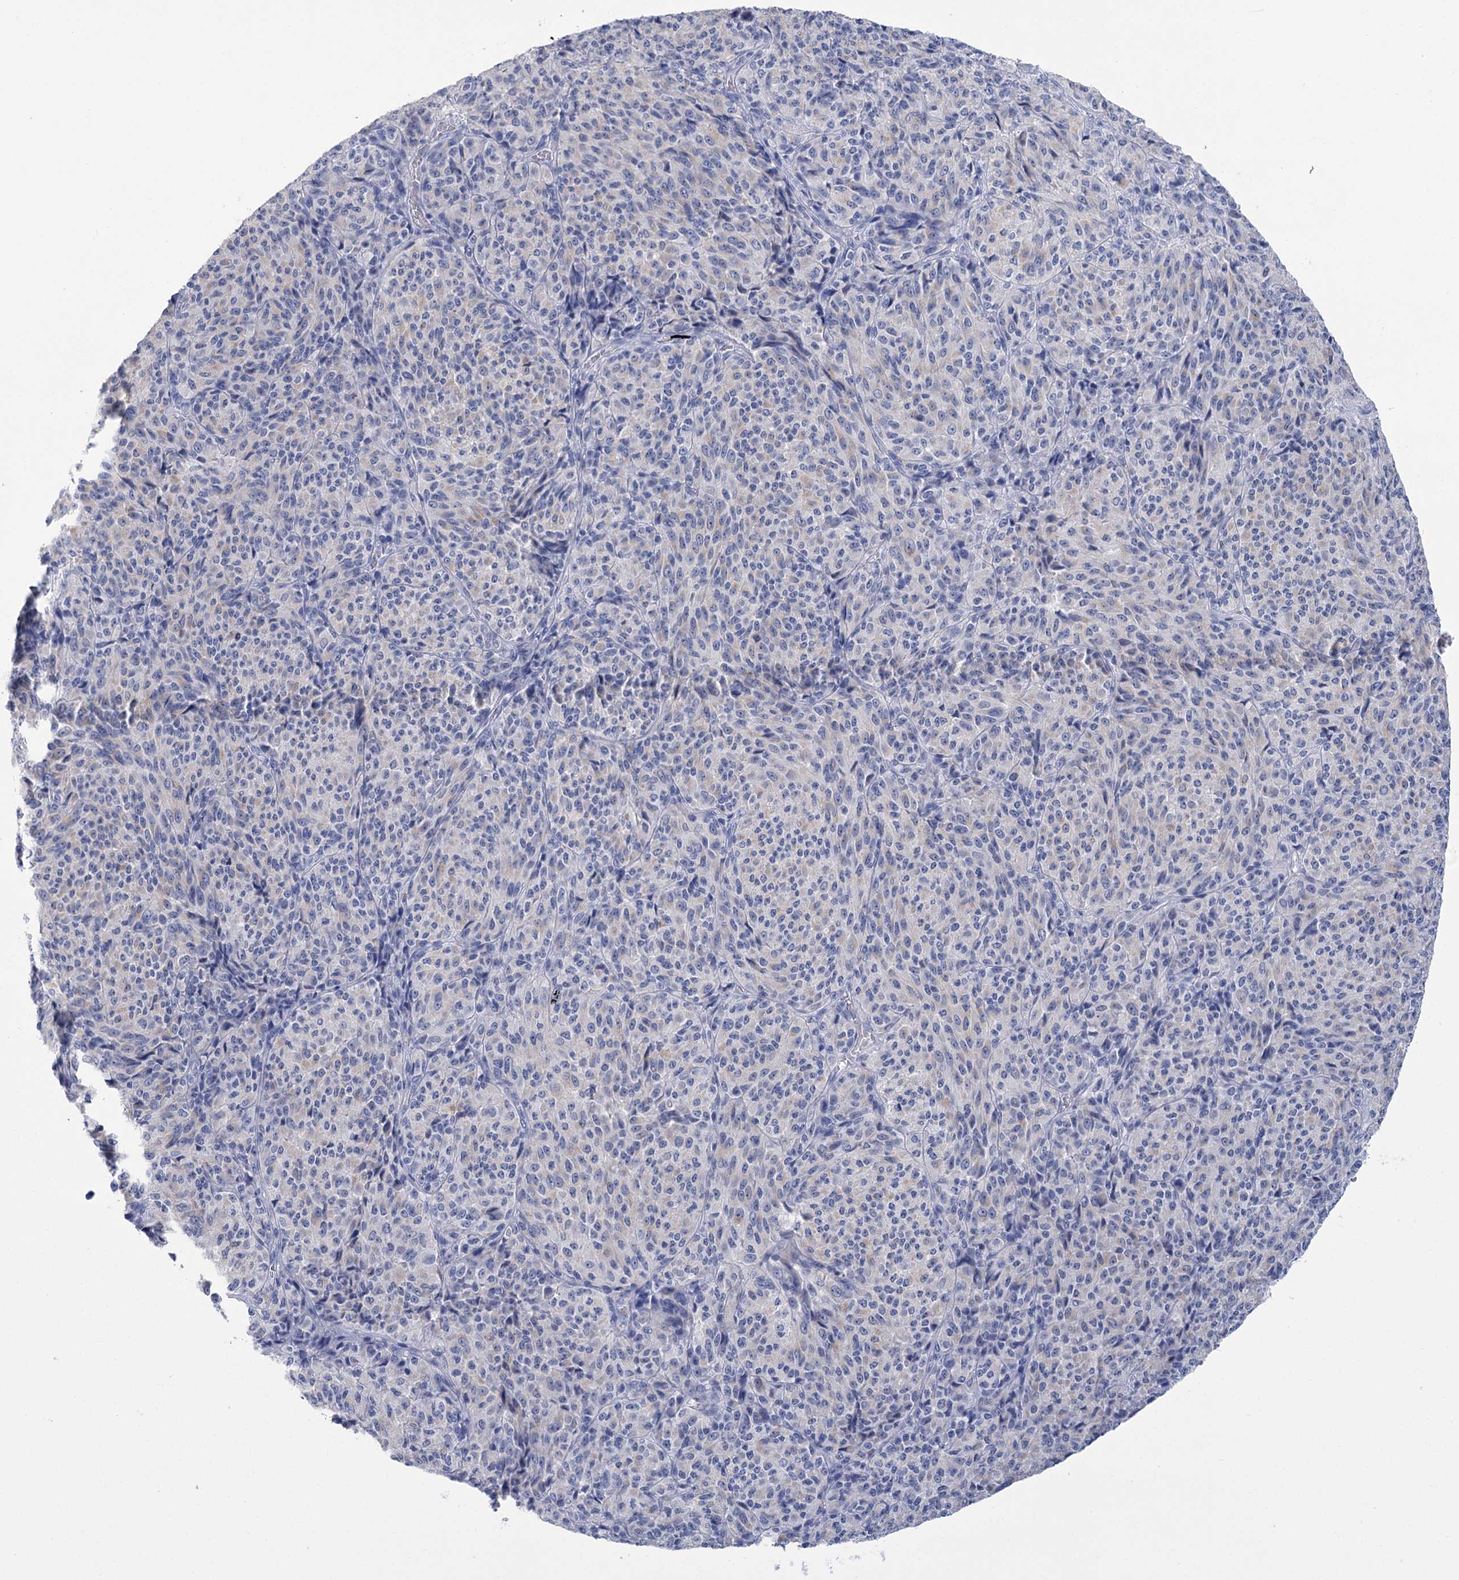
{"staining": {"intensity": "negative", "quantity": "none", "location": "none"}, "tissue": "melanoma", "cell_type": "Tumor cells", "image_type": "cancer", "snomed": [{"axis": "morphology", "description": "Malignant melanoma, Metastatic site"}, {"axis": "topography", "description": "Brain"}], "caption": "A histopathology image of human malignant melanoma (metastatic site) is negative for staining in tumor cells.", "gene": "PBLD", "patient": {"sex": "female", "age": 56}}